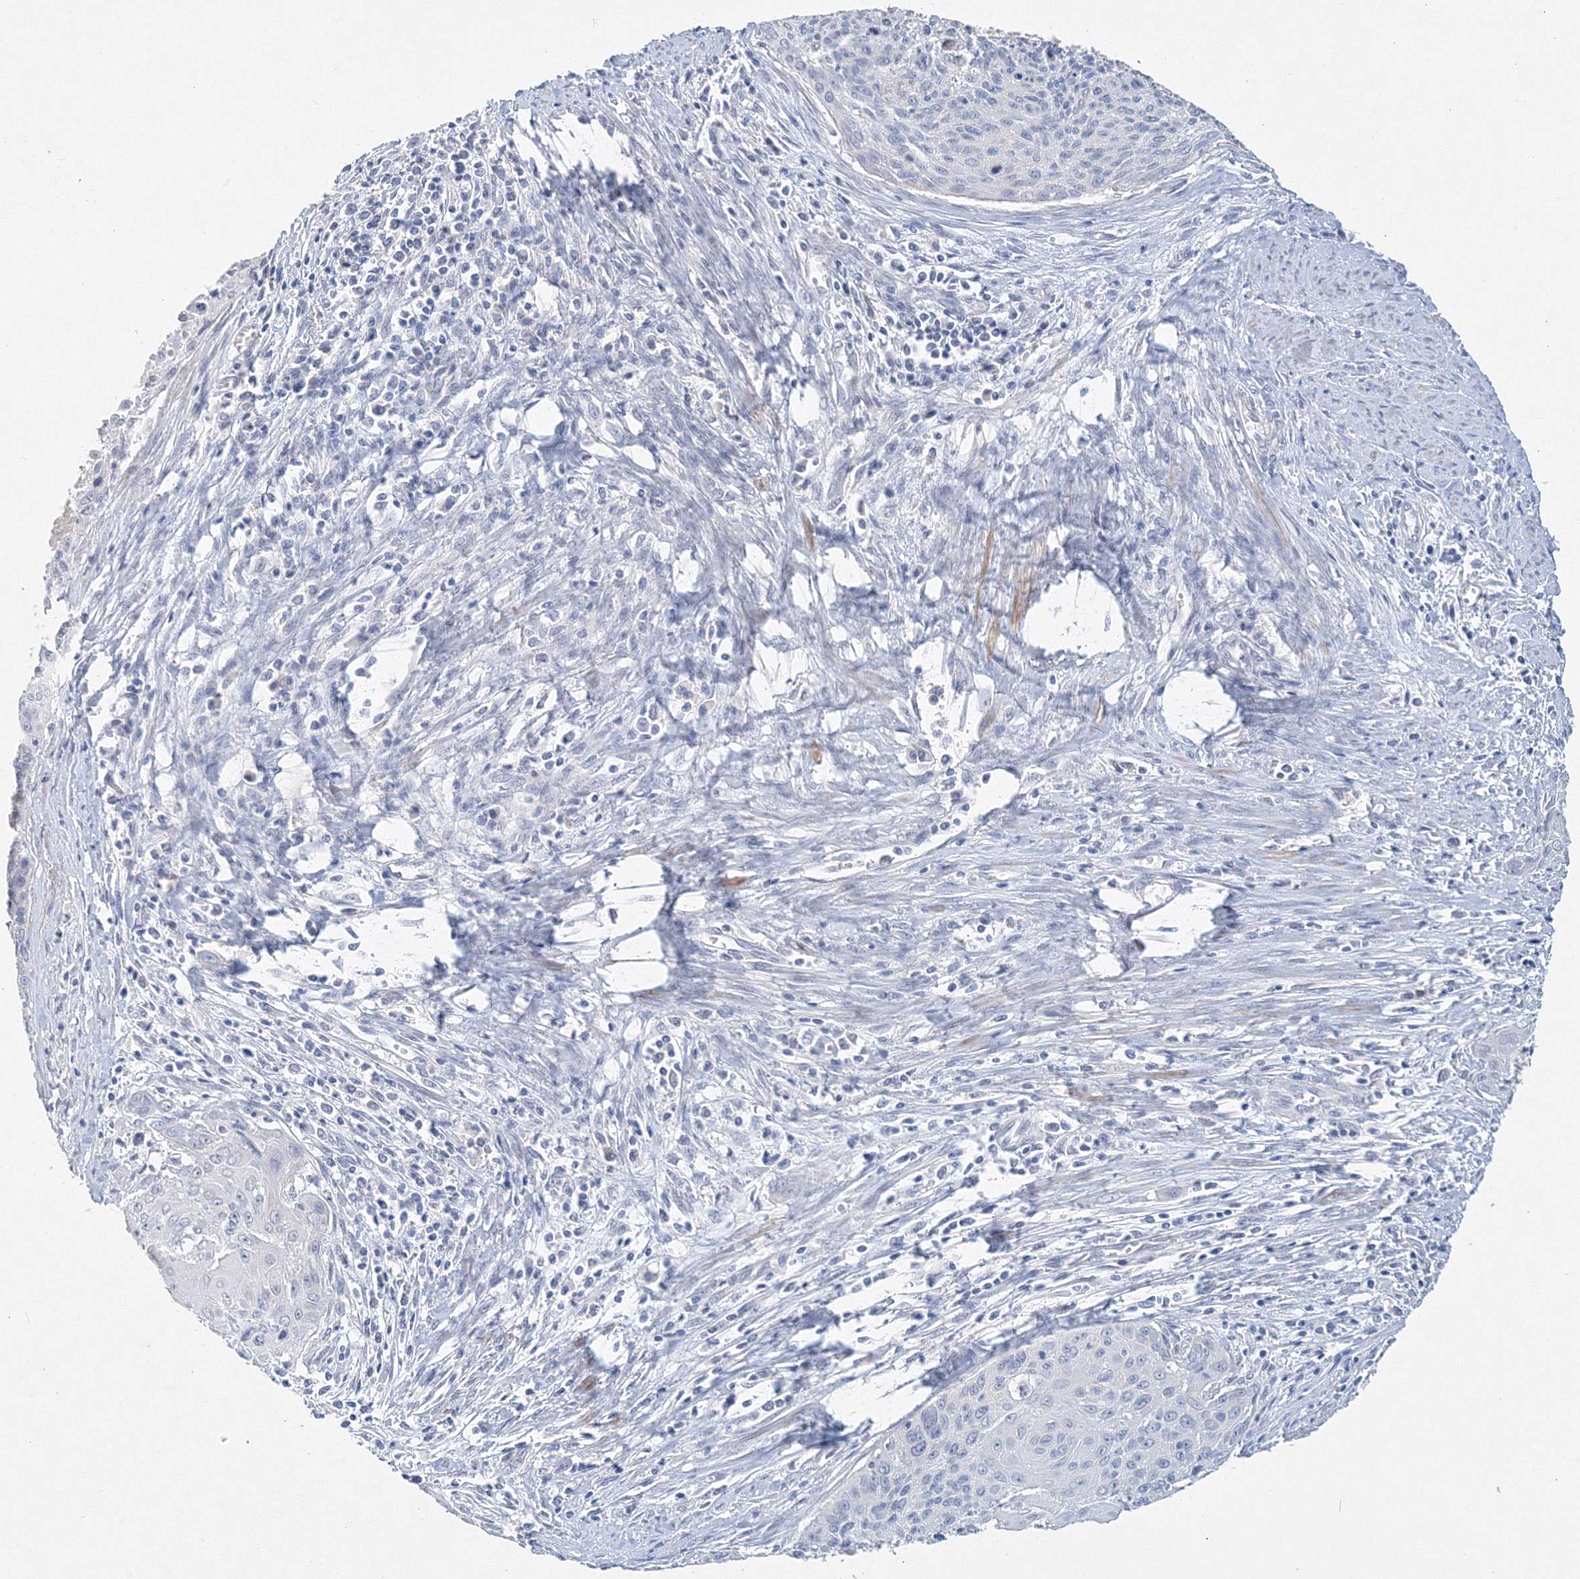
{"staining": {"intensity": "negative", "quantity": "none", "location": "none"}, "tissue": "cervical cancer", "cell_type": "Tumor cells", "image_type": "cancer", "snomed": [{"axis": "morphology", "description": "Squamous cell carcinoma, NOS"}, {"axis": "topography", "description": "Cervix"}], "caption": "Protein analysis of cervical cancer (squamous cell carcinoma) reveals no significant expression in tumor cells.", "gene": "OSBPL6", "patient": {"sex": "female", "age": 55}}